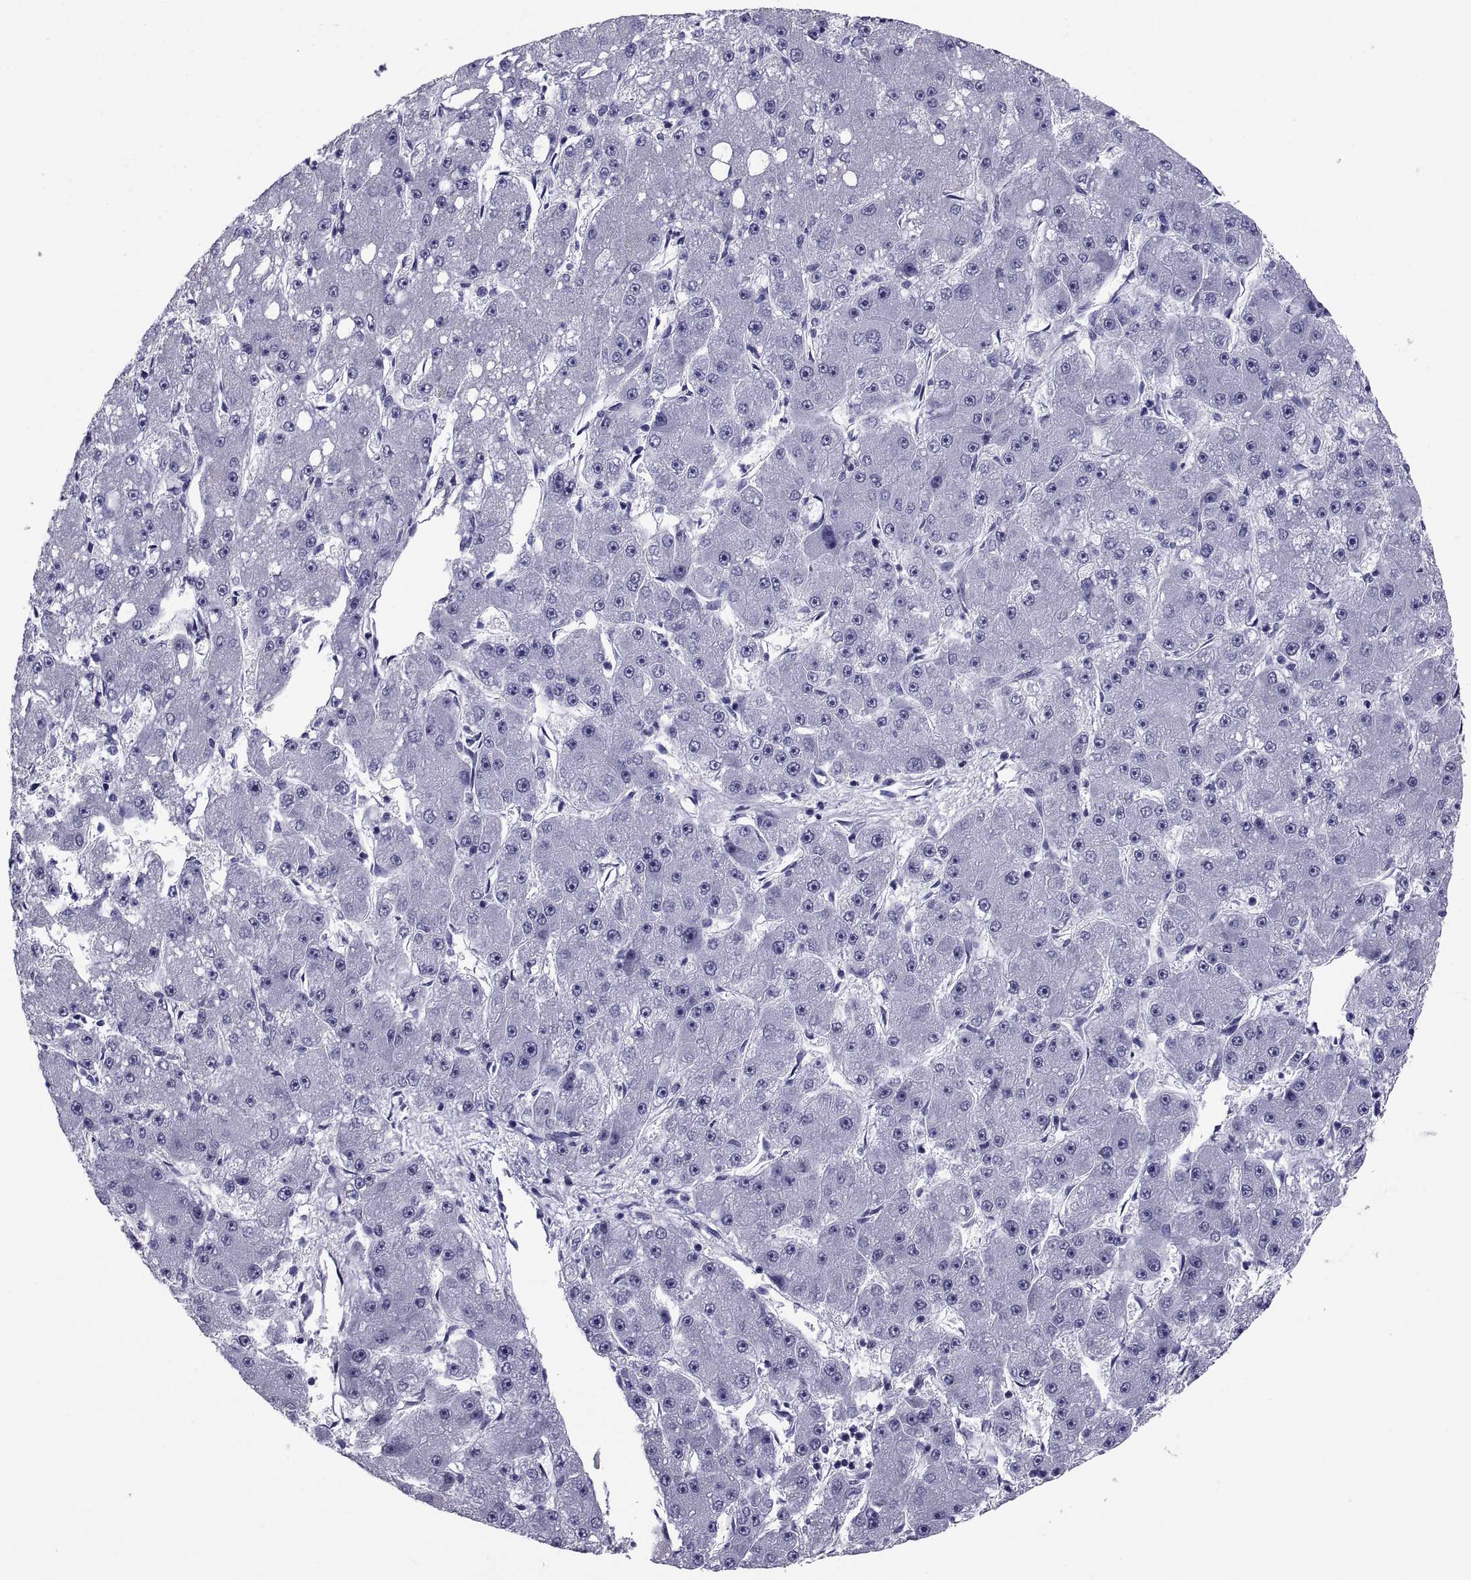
{"staining": {"intensity": "negative", "quantity": "none", "location": "none"}, "tissue": "liver cancer", "cell_type": "Tumor cells", "image_type": "cancer", "snomed": [{"axis": "morphology", "description": "Carcinoma, Hepatocellular, NOS"}, {"axis": "topography", "description": "Liver"}], "caption": "A high-resolution image shows immunohistochemistry staining of liver cancer, which reveals no significant staining in tumor cells.", "gene": "TGFBR3L", "patient": {"sex": "male", "age": 67}}